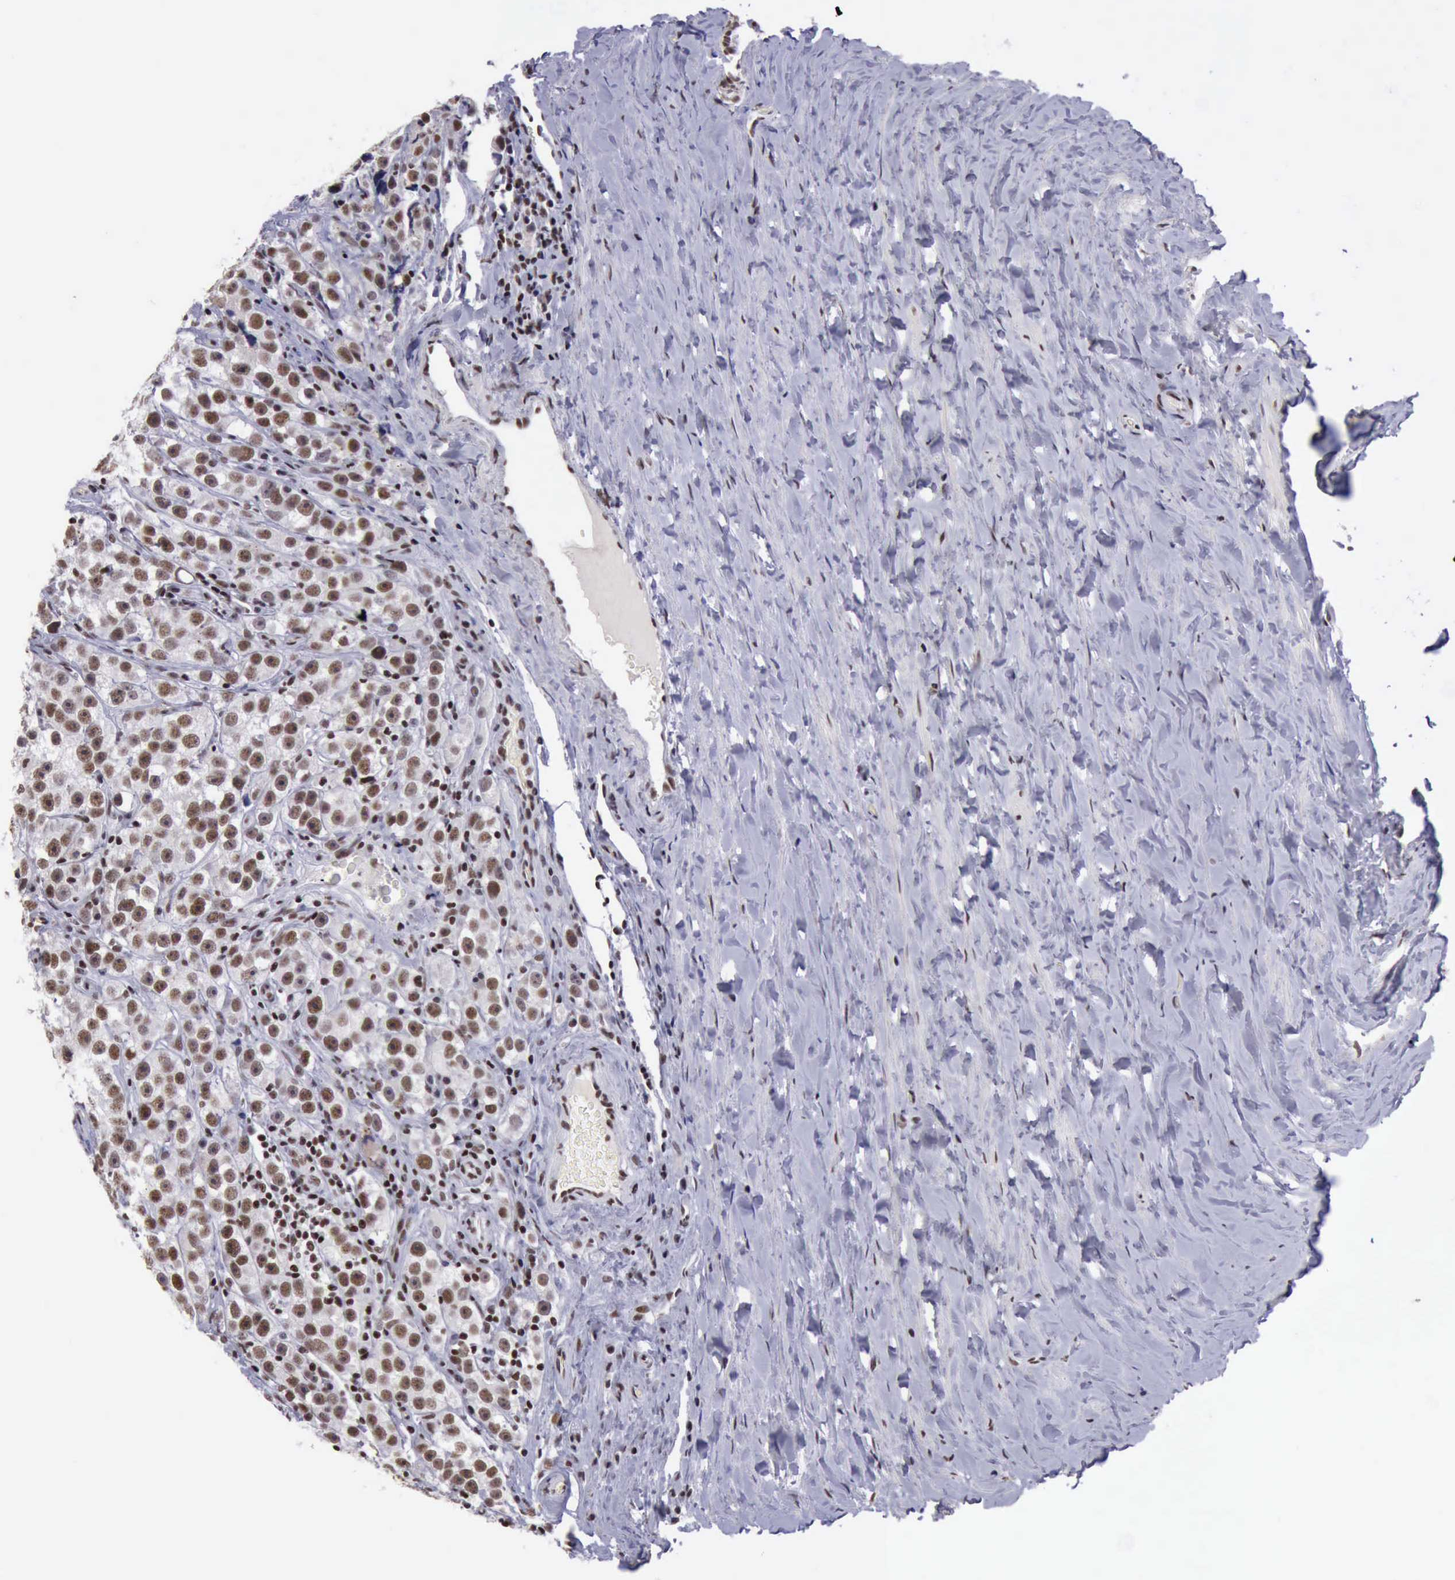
{"staining": {"intensity": "moderate", "quantity": ">75%", "location": "nuclear"}, "tissue": "testis cancer", "cell_type": "Tumor cells", "image_type": "cancer", "snomed": [{"axis": "morphology", "description": "Seminoma, NOS"}, {"axis": "topography", "description": "Testis"}], "caption": "Immunohistochemical staining of seminoma (testis) exhibits moderate nuclear protein staining in approximately >75% of tumor cells.", "gene": "YY1", "patient": {"sex": "male", "age": 32}}